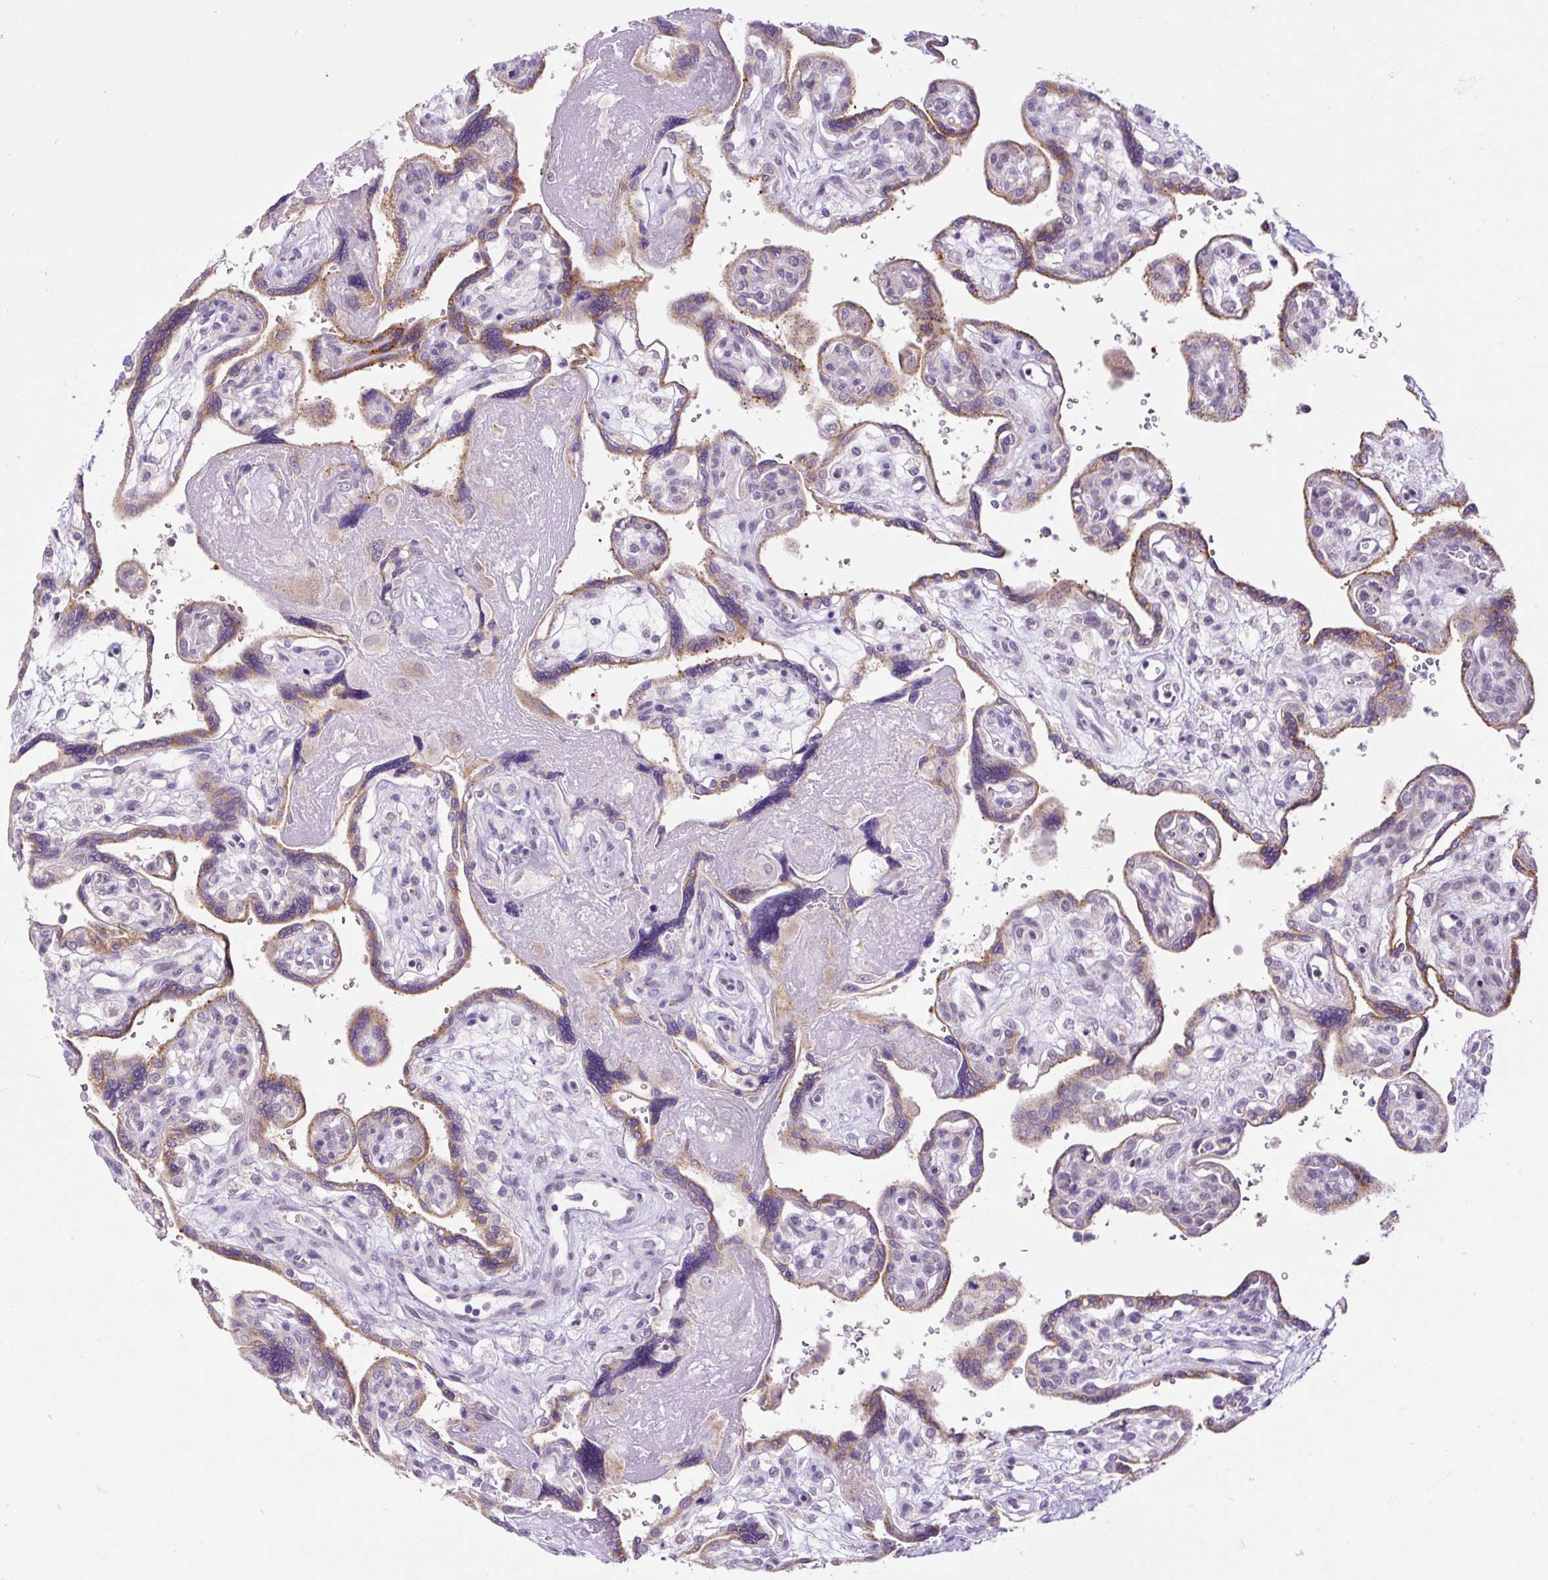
{"staining": {"intensity": "moderate", "quantity": ">75%", "location": "cytoplasmic/membranous"}, "tissue": "placenta", "cell_type": "Decidual cells", "image_type": "normal", "snomed": [{"axis": "morphology", "description": "Normal tissue, NOS"}, {"axis": "topography", "description": "Placenta"}], "caption": "Protein staining displays moderate cytoplasmic/membranous staining in about >75% of decidual cells in unremarkable placenta. (IHC, brightfield microscopy, high magnification).", "gene": "FMC1", "patient": {"sex": "female", "age": 39}}